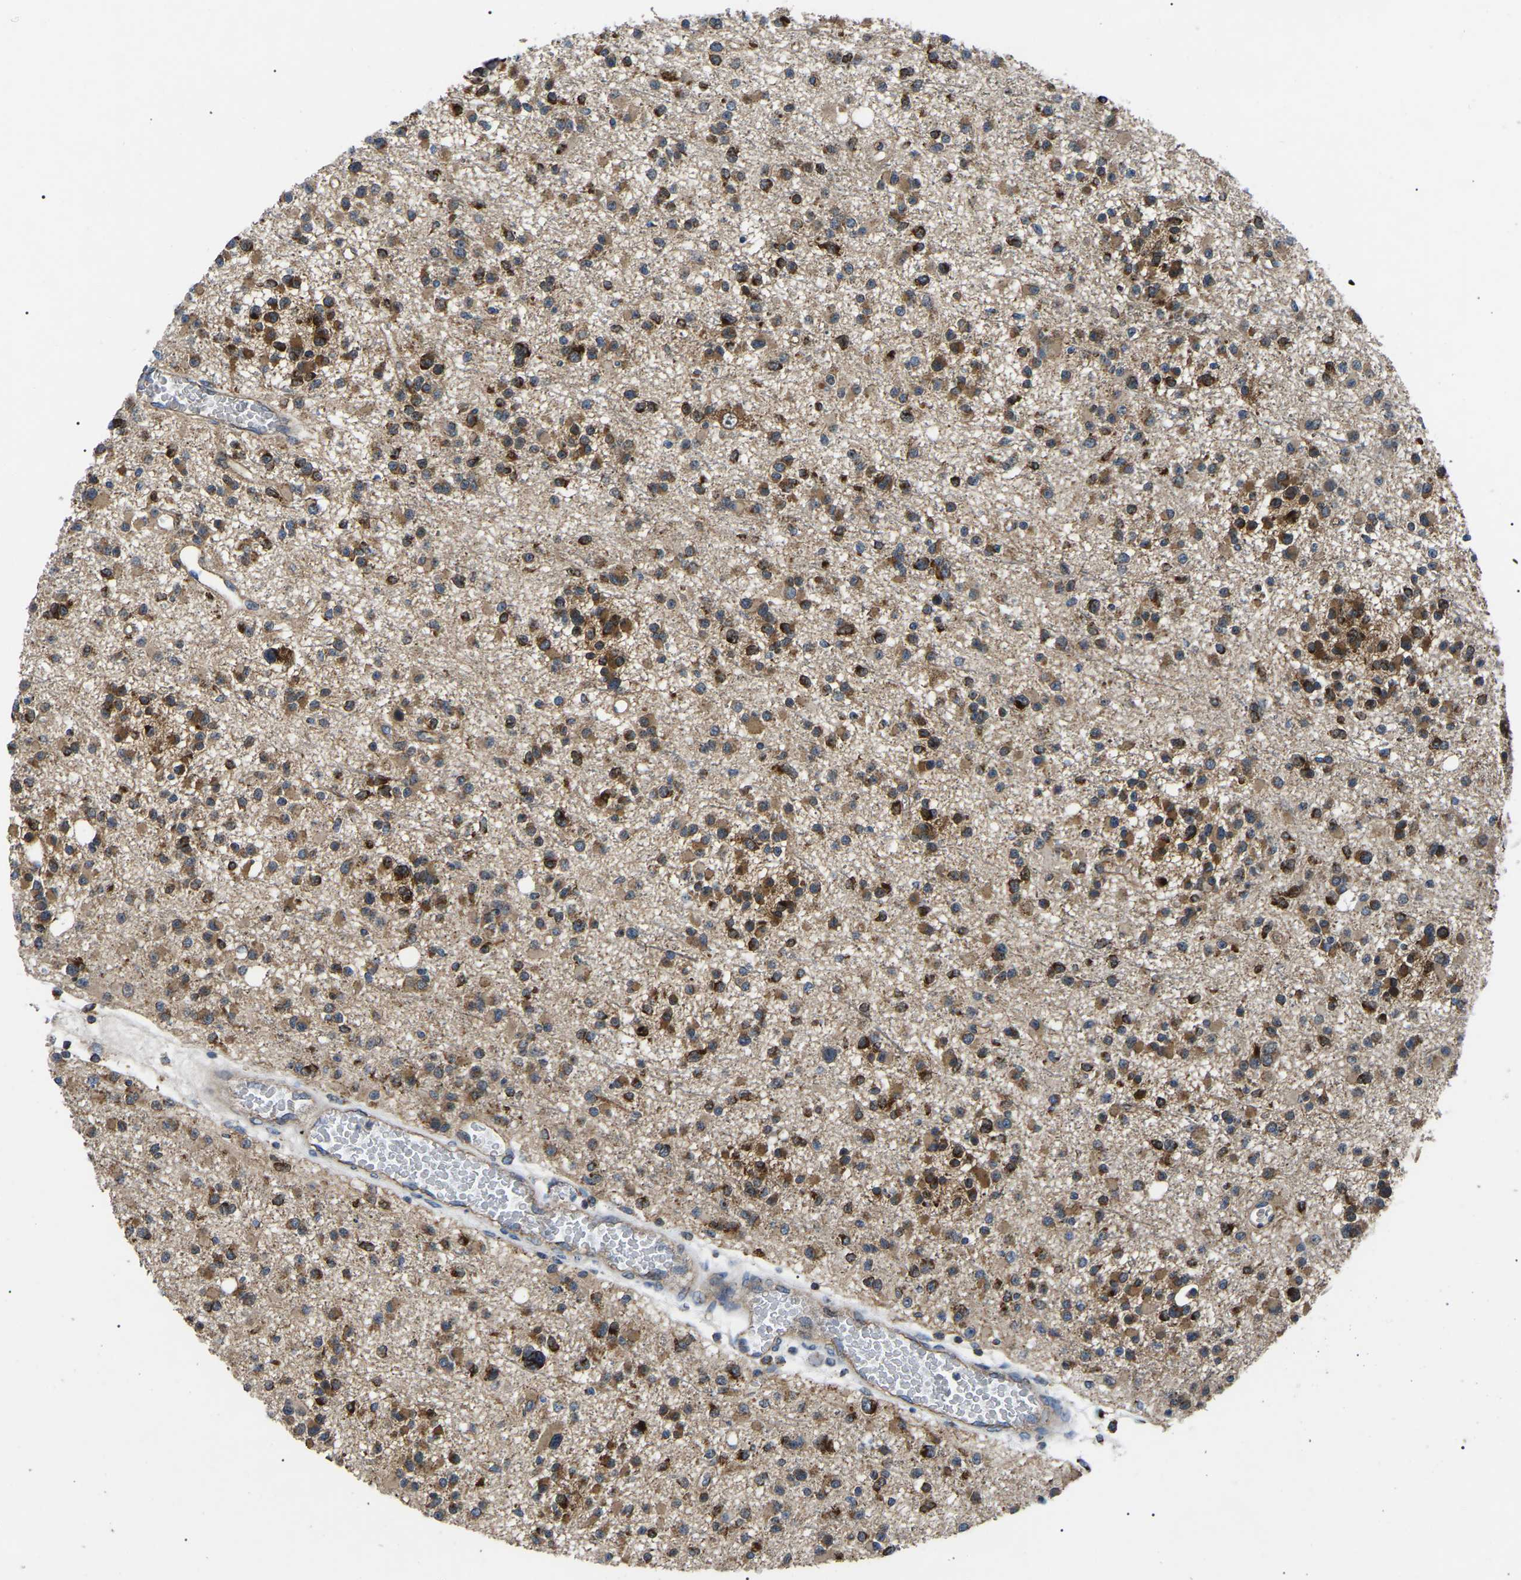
{"staining": {"intensity": "strong", "quantity": ">75%", "location": "cytoplasmic/membranous"}, "tissue": "glioma", "cell_type": "Tumor cells", "image_type": "cancer", "snomed": [{"axis": "morphology", "description": "Glioma, malignant, Low grade"}, {"axis": "topography", "description": "Brain"}], "caption": "Malignant glioma (low-grade) tissue shows strong cytoplasmic/membranous expression in approximately >75% of tumor cells, visualized by immunohistochemistry. (brown staining indicates protein expression, while blue staining denotes nuclei).", "gene": "PPM1E", "patient": {"sex": "female", "age": 22}}